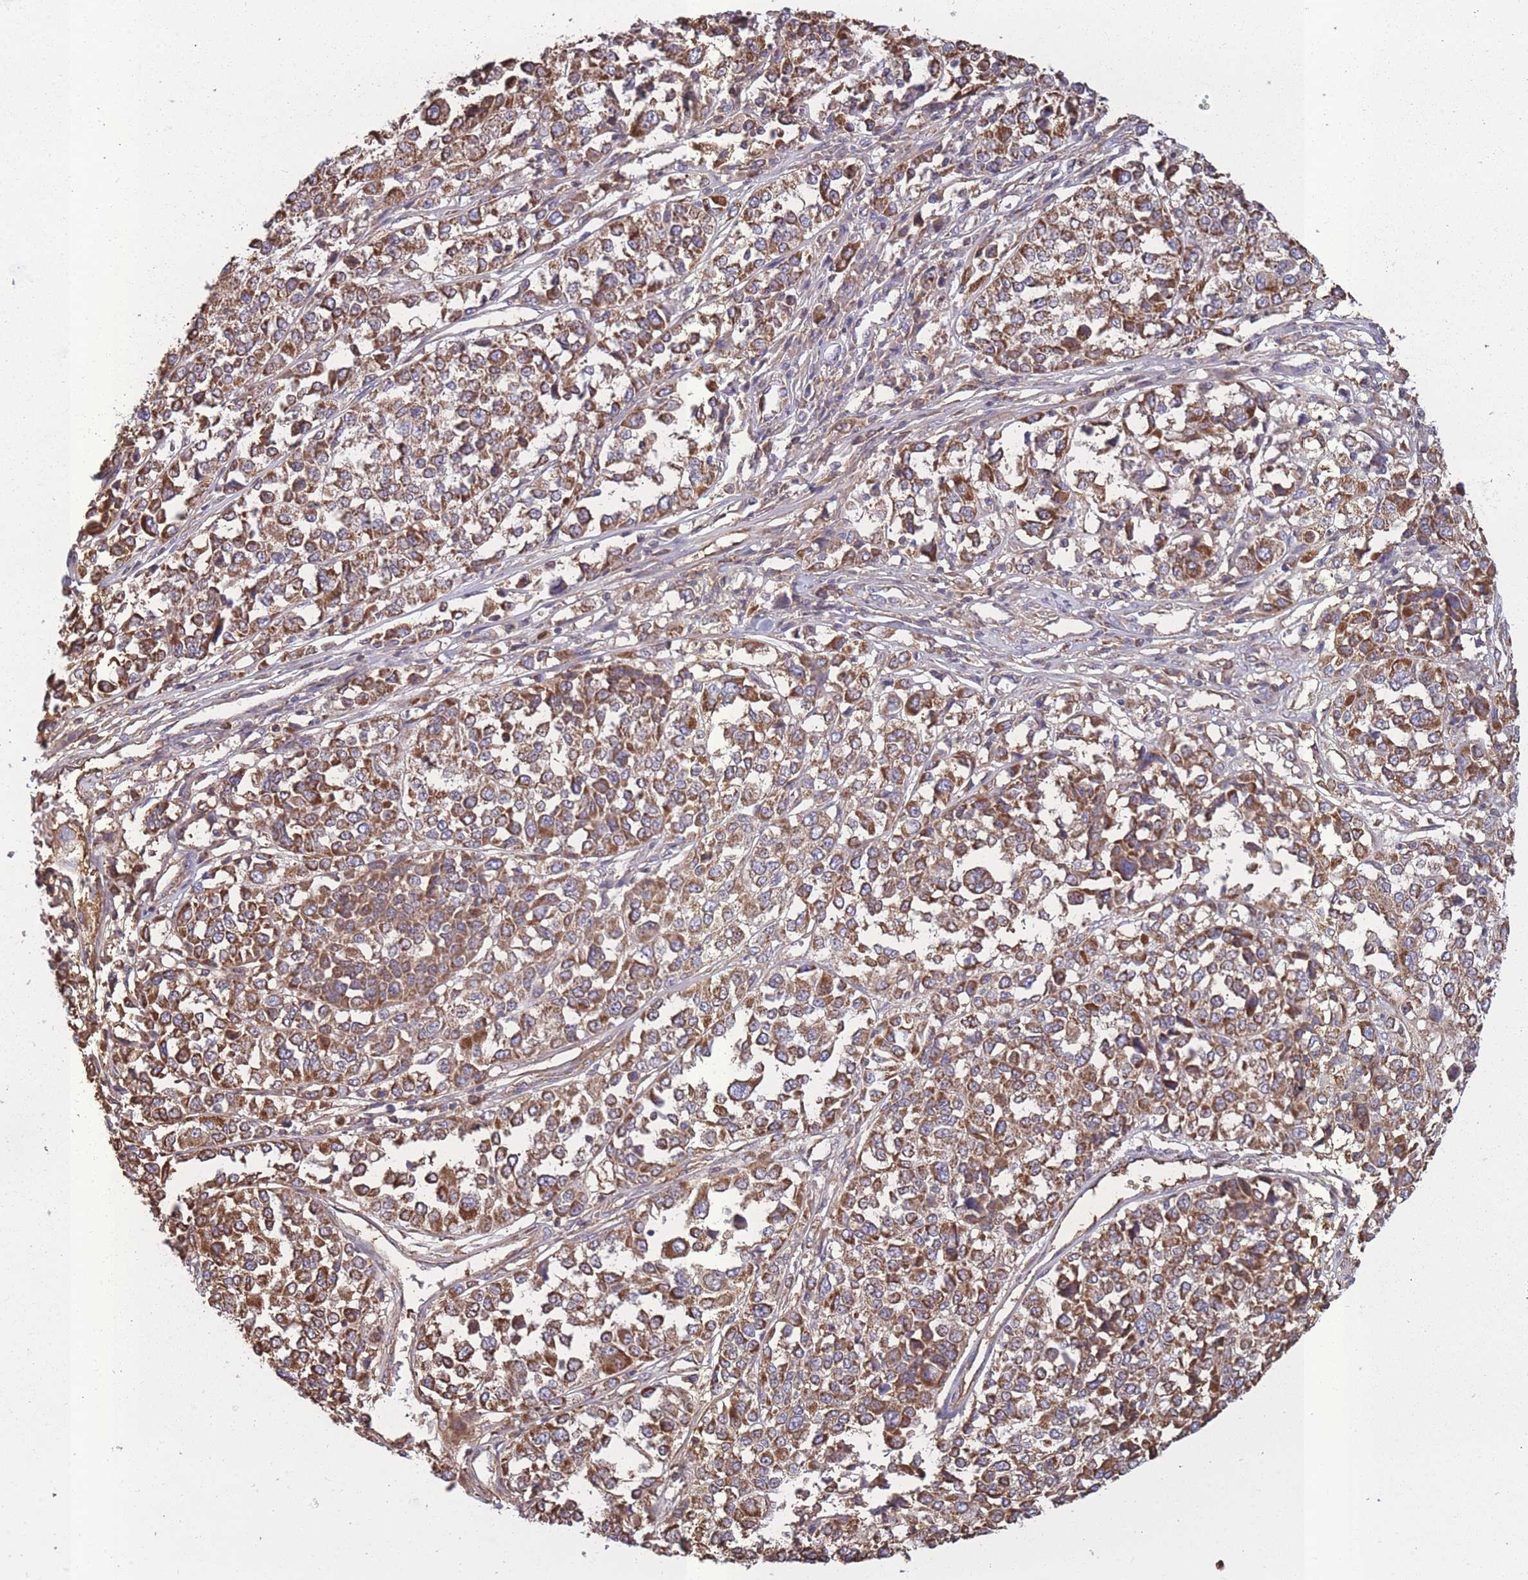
{"staining": {"intensity": "moderate", "quantity": ">75%", "location": "cytoplasmic/membranous"}, "tissue": "melanoma", "cell_type": "Tumor cells", "image_type": "cancer", "snomed": [{"axis": "morphology", "description": "Malignant melanoma, Metastatic site"}, {"axis": "topography", "description": "Lymph node"}], "caption": "Brown immunohistochemical staining in human melanoma reveals moderate cytoplasmic/membranous positivity in about >75% of tumor cells. Immunohistochemistry (ihc) stains the protein in brown and the nuclei are stained blue.", "gene": "KAT2A", "patient": {"sex": "male", "age": 44}}